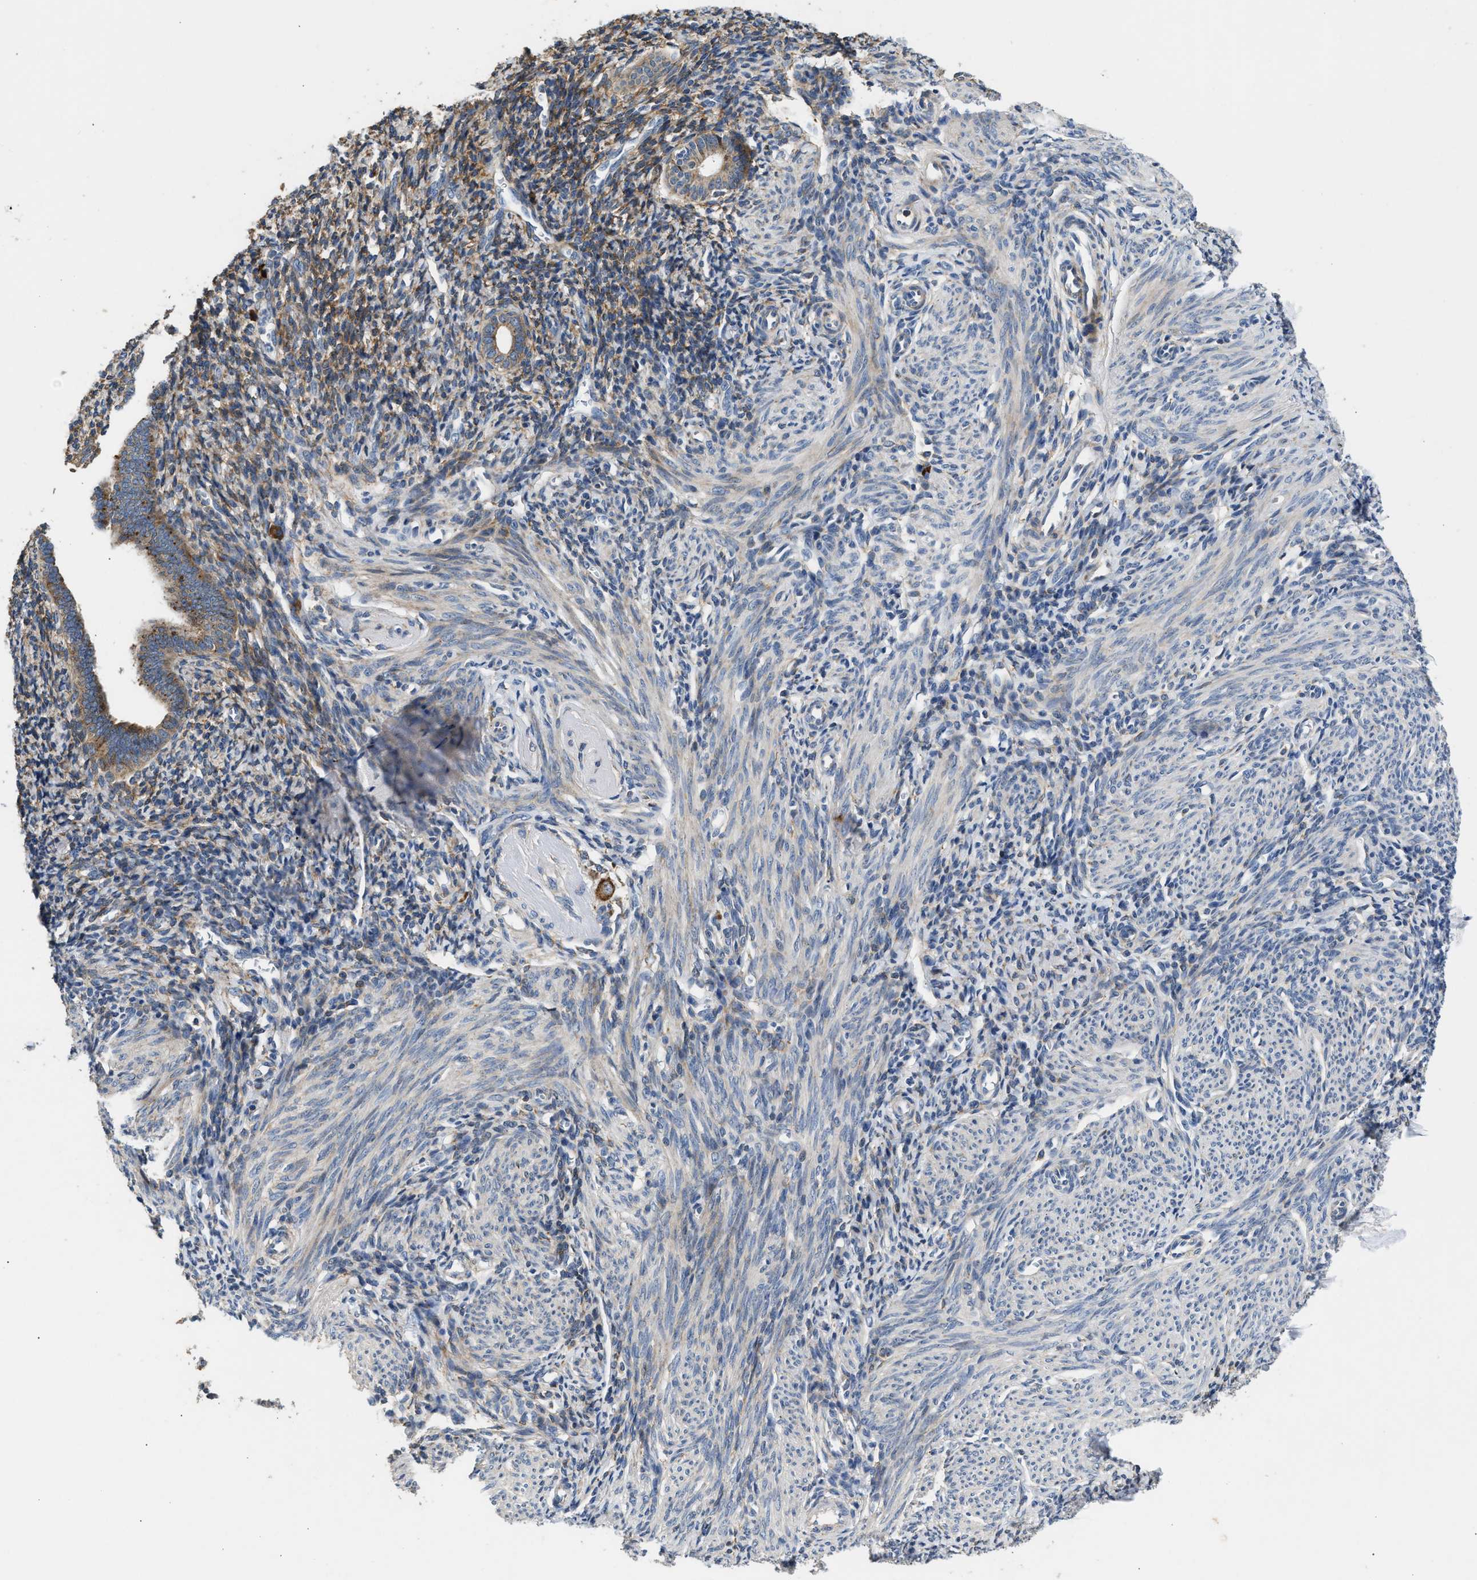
{"staining": {"intensity": "weak", "quantity": ">75%", "location": "cytoplasmic/membranous"}, "tissue": "endometrium", "cell_type": "Cells in endometrial stroma", "image_type": "normal", "snomed": [{"axis": "morphology", "description": "Normal tissue, NOS"}, {"axis": "morphology", "description": "Adenocarcinoma, NOS"}, {"axis": "topography", "description": "Endometrium"}], "caption": "DAB immunohistochemical staining of unremarkable endometrium reveals weak cytoplasmic/membranous protein staining in approximately >75% of cells in endometrial stroma. (Brightfield microscopy of DAB IHC at high magnification).", "gene": "AMZ1", "patient": {"sex": "female", "age": 57}}